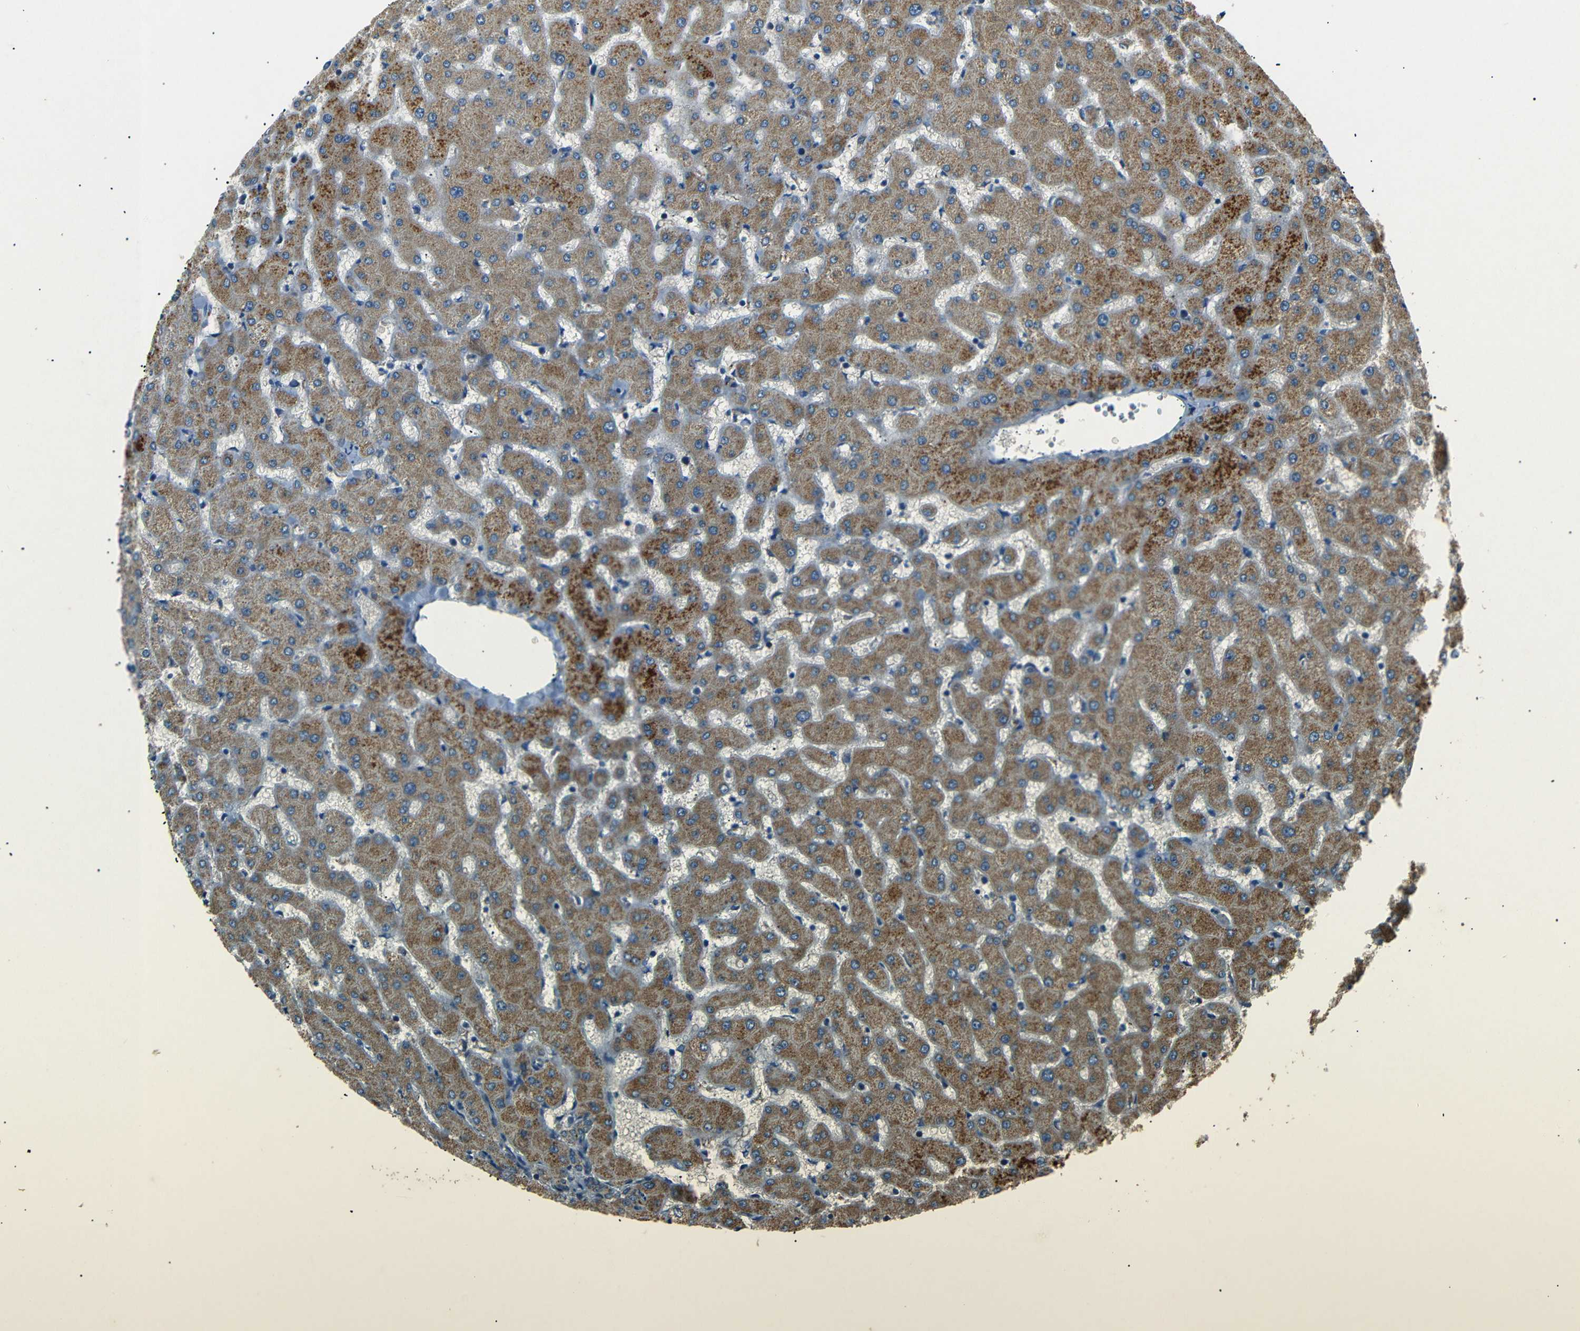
{"staining": {"intensity": "moderate", "quantity": ">75%", "location": "cytoplasmic/membranous"}, "tissue": "liver", "cell_type": "Cholangiocytes", "image_type": "normal", "snomed": [{"axis": "morphology", "description": "Normal tissue, NOS"}, {"axis": "topography", "description": "Liver"}], "caption": "Cholangiocytes demonstrate moderate cytoplasmic/membranous expression in approximately >75% of cells in unremarkable liver.", "gene": "NETO2", "patient": {"sex": "female", "age": 63}}